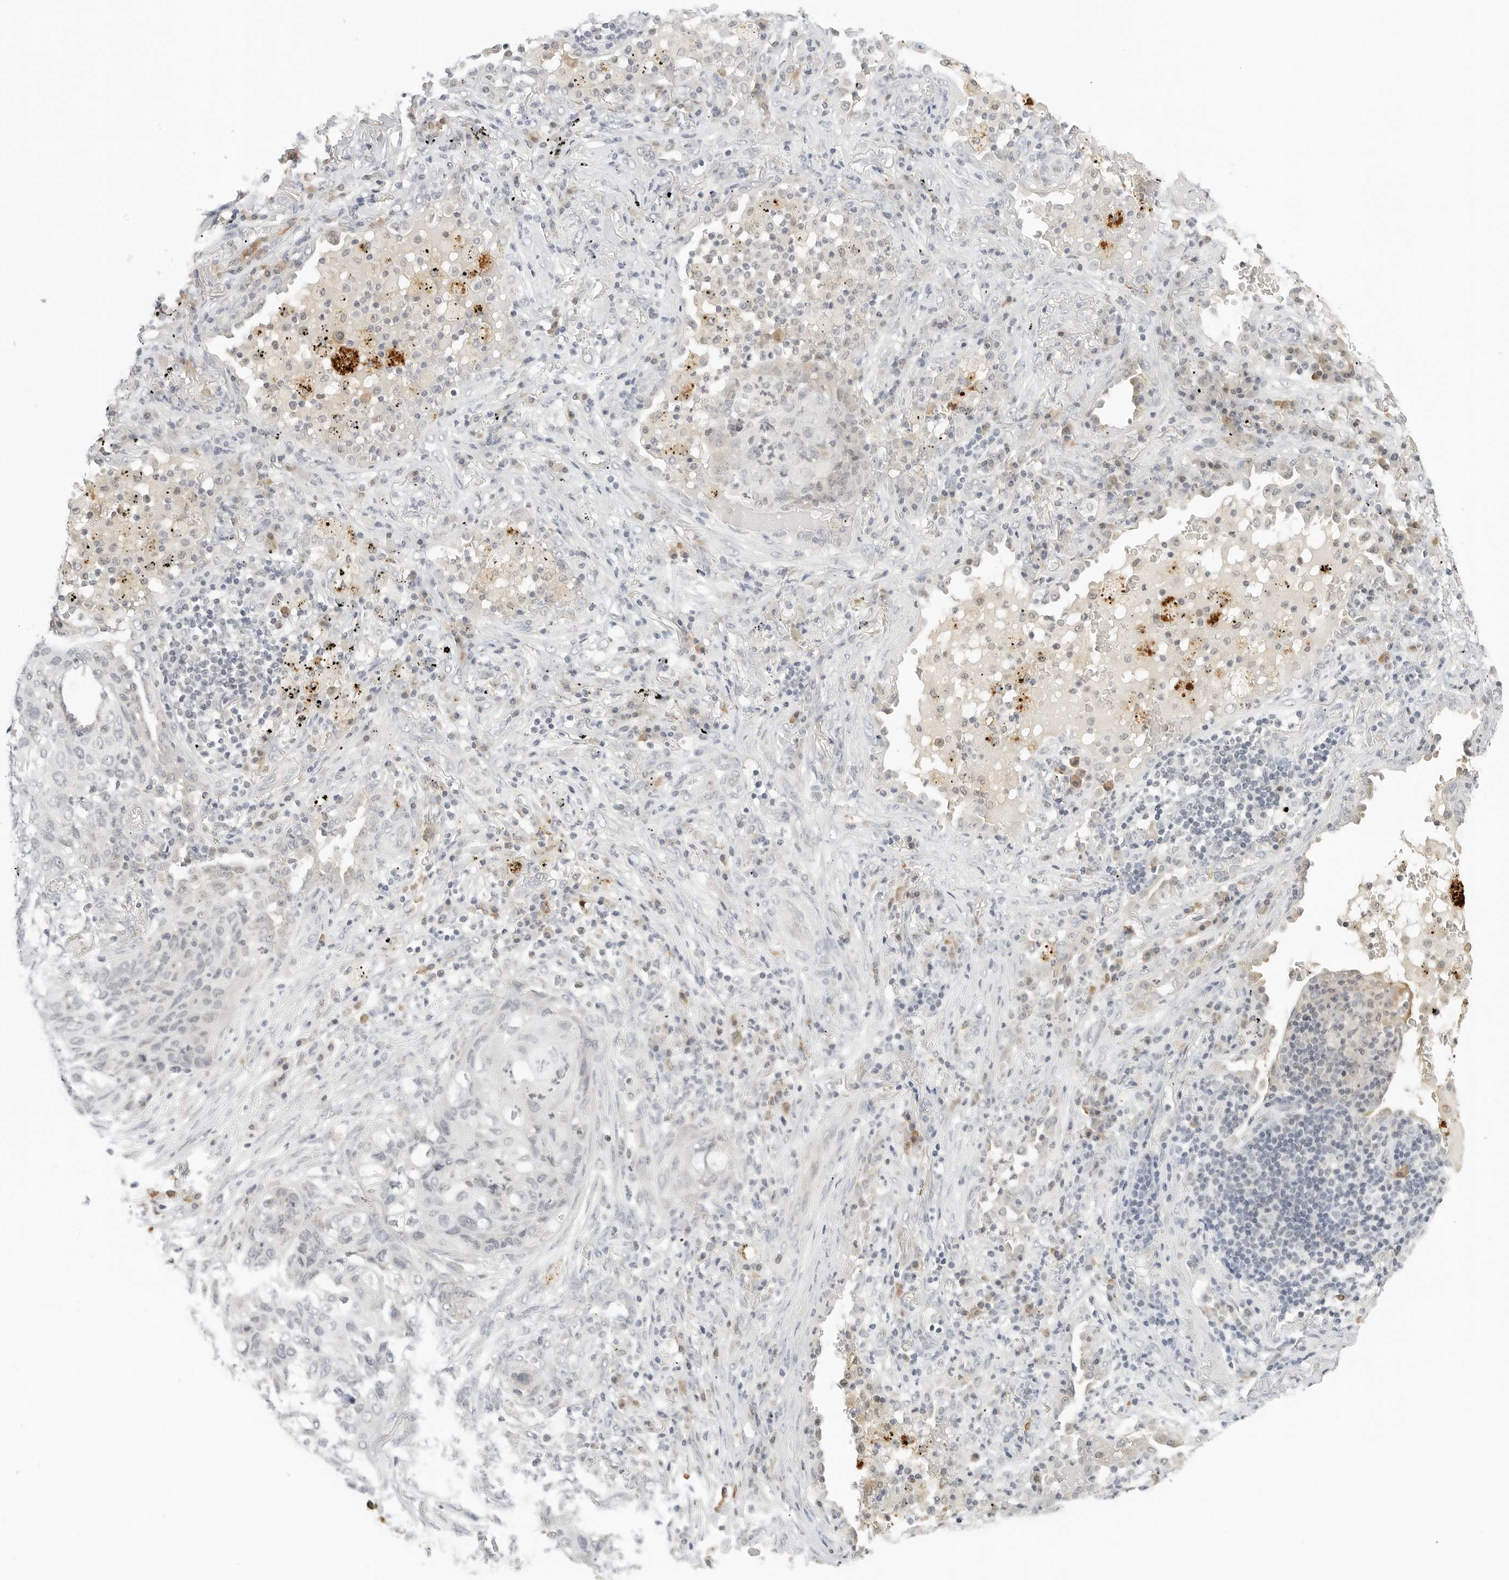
{"staining": {"intensity": "negative", "quantity": "none", "location": "none"}, "tissue": "lung cancer", "cell_type": "Tumor cells", "image_type": "cancer", "snomed": [{"axis": "morphology", "description": "Squamous cell carcinoma, NOS"}, {"axis": "topography", "description": "Lung"}], "caption": "Protein analysis of lung cancer (squamous cell carcinoma) exhibits no significant staining in tumor cells. (DAB (3,3'-diaminobenzidine) IHC, high magnification).", "gene": "NEO1", "patient": {"sex": "female", "age": 63}}